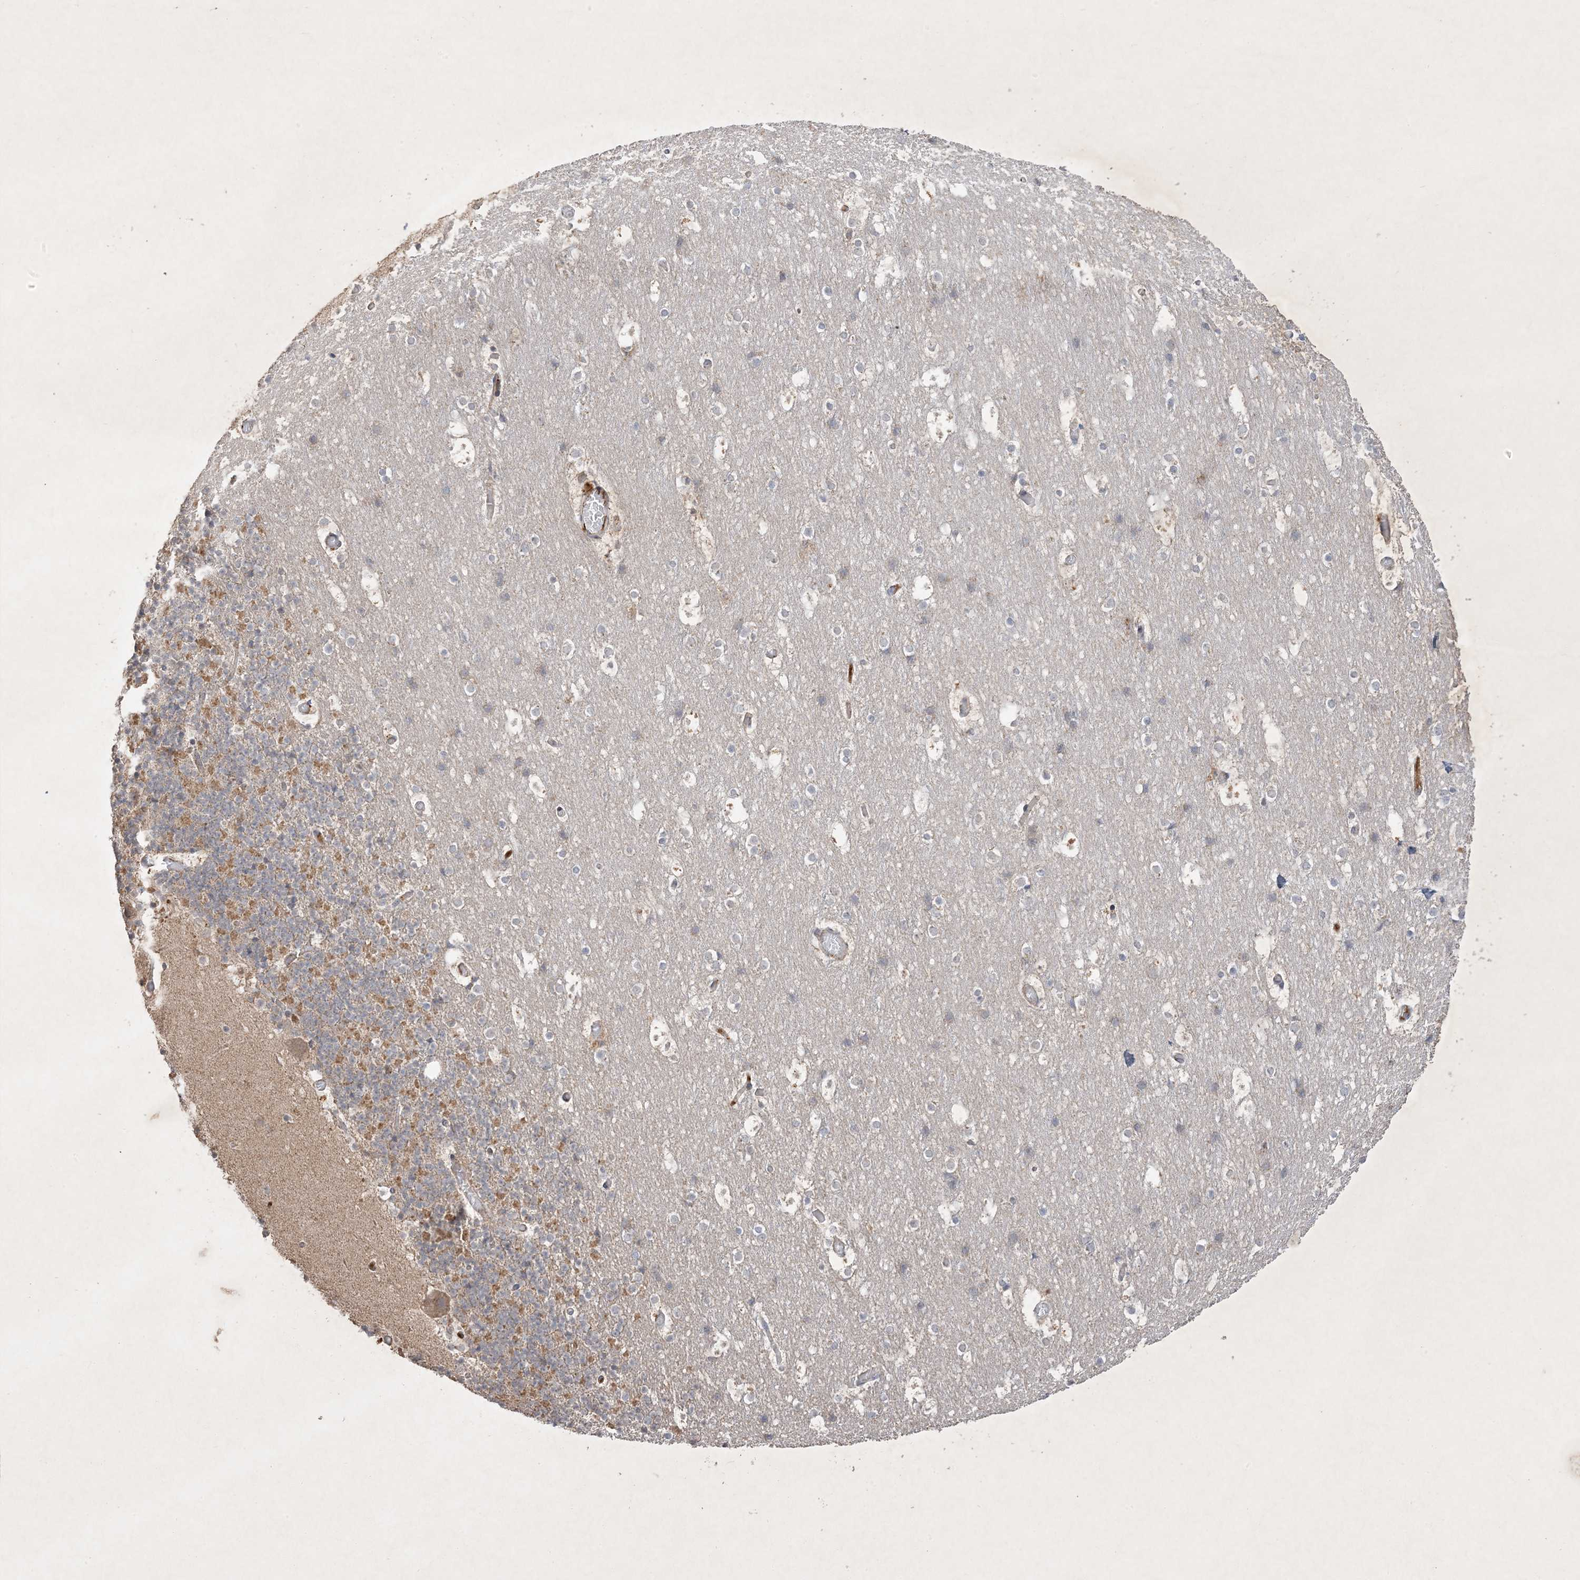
{"staining": {"intensity": "moderate", "quantity": "<25%", "location": "cytoplasmic/membranous"}, "tissue": "cerebellum", "cell_type": "Cells in granular layer", "image_type": "normal", "snomed": [{"axis": "morphology", "description": "Normal tissue, NOS"}, {"axis": "topography", "description": "Cerebellum"}], "caption": "Cerebellum stained for a protein displays moderate cytoplasmic/membranous positivity in cells in granular layer. The staining was performed using DAB, with brown indicating positive protein expression. Nuclei are stained blue with hematoxylin.", "gene": "PRSS36", "patient": {"sex": "male", "age": 57}}